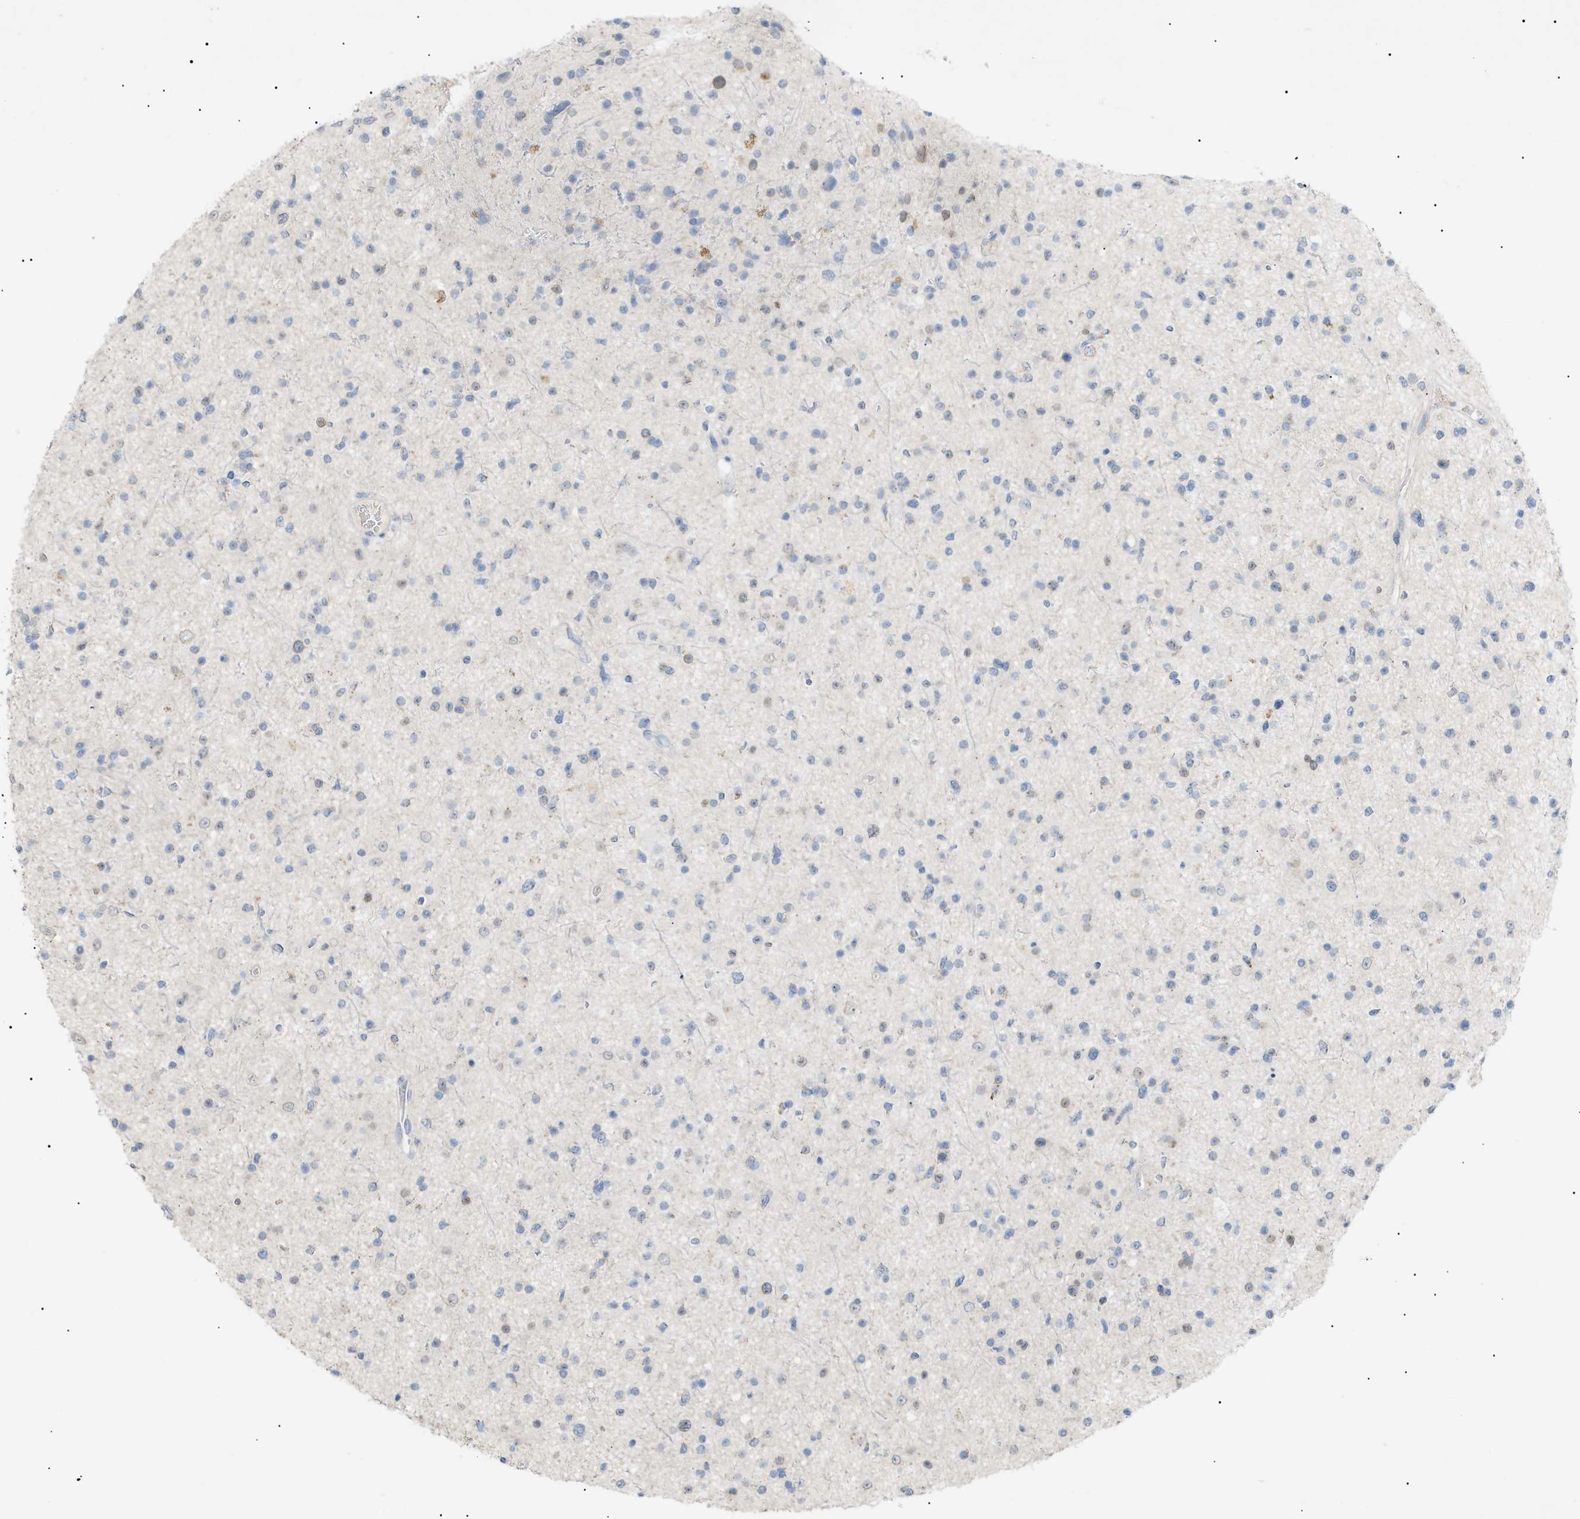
{"staining": {"intensity": "negative", "quantity": "none", "location": "none"}, "tissue": "glioma", "cell_type": "Tumor cells", "image_type": "cancer", "snomed": [{"axis": "morphology", "description": "Glioma, malignant, High grade"}, {"axis": "topography", "description": "Brain"}], "caption": "Glioma was stained to show a protein in brown. There is no significant positivity in tumor cells.", "gene": "SLC25A31", "patient": {"sex": "male", "age": 33}}